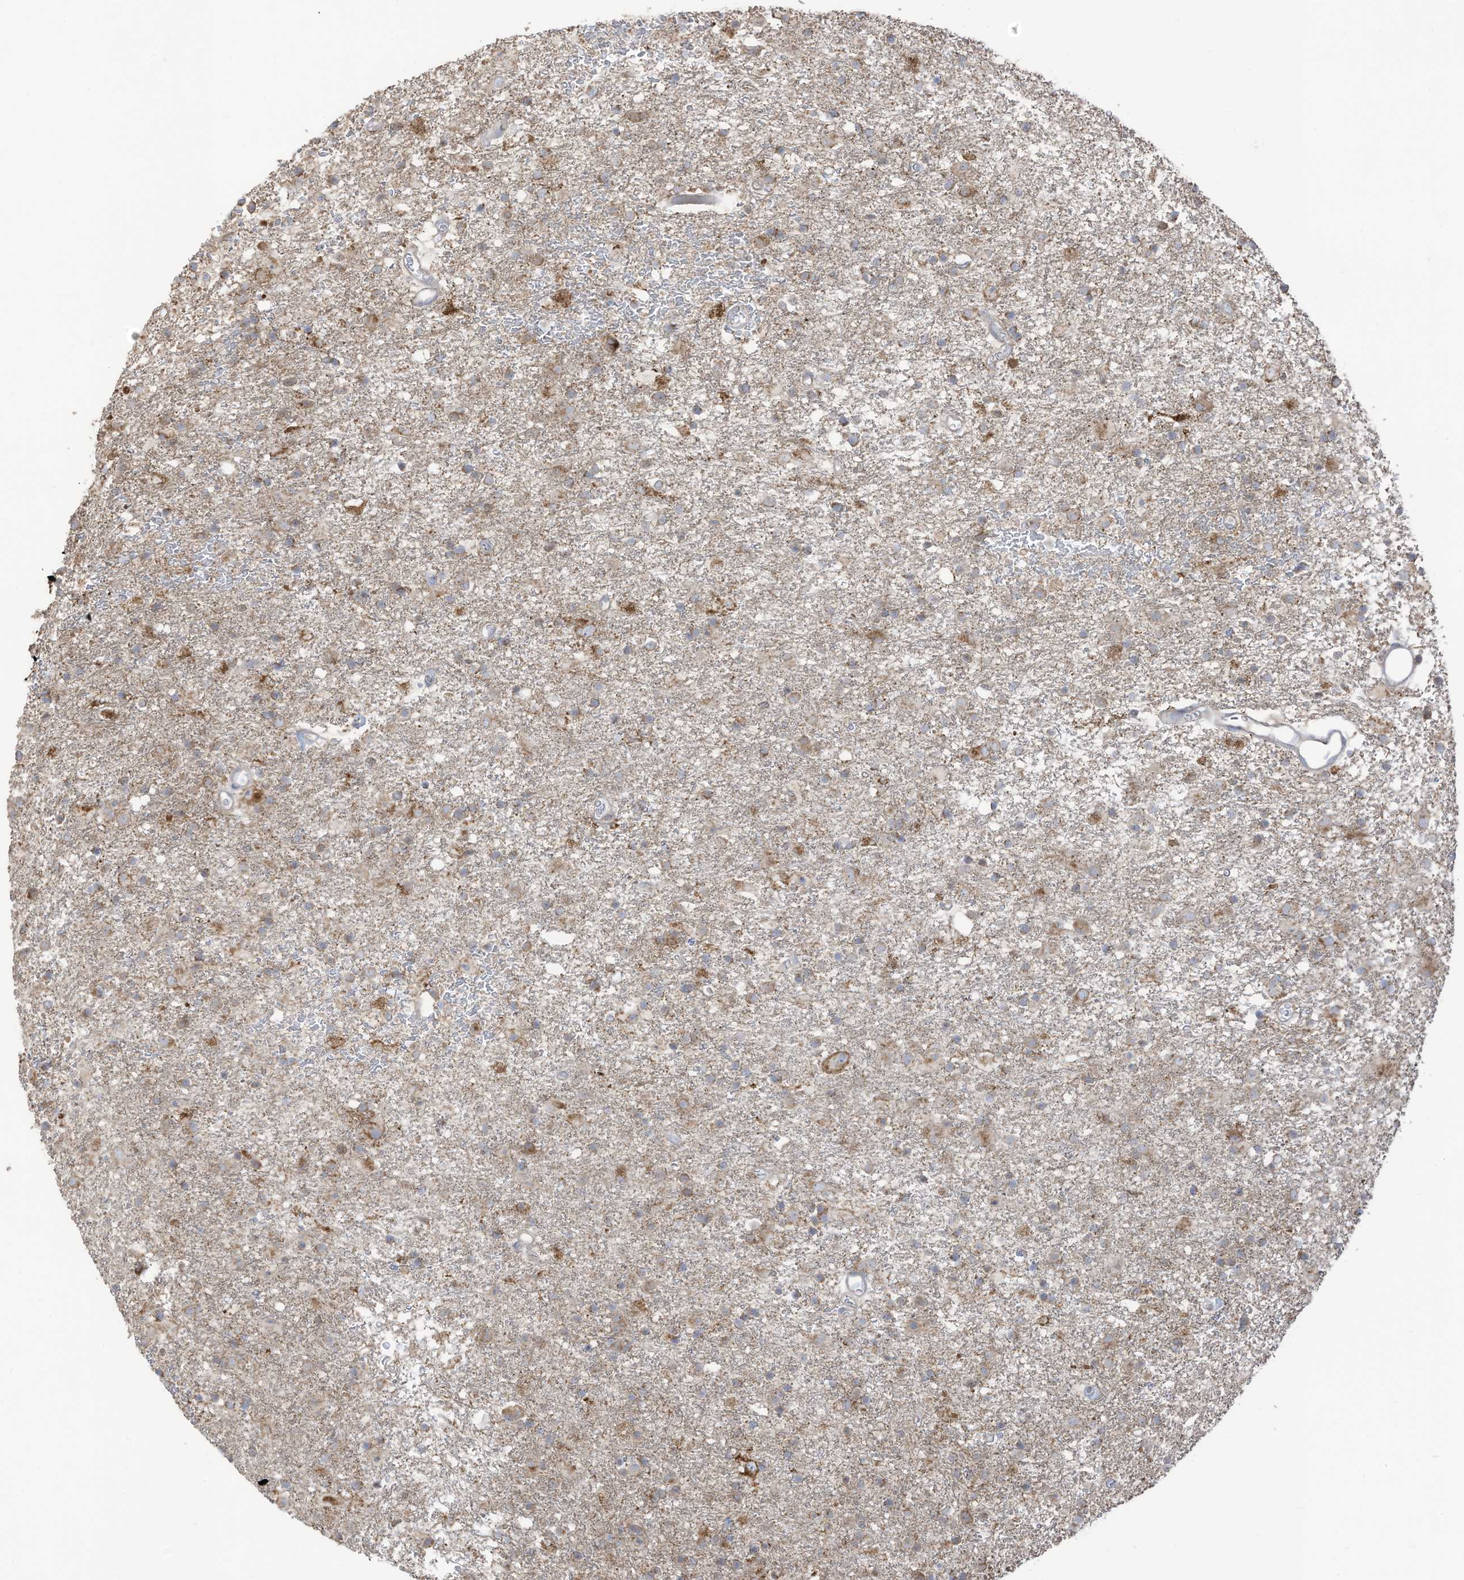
{"staining": {"intensity": "weak", "quantity": "25%-75%", "location": "cytoplasmic/membranous"}, "tissue": "glioma", "cell_type": "Tumor cells", "image_type": "cancer", "snomed": [{"axis": "morphology", "description": "Glioma, malignant, Low grade"}, {"axis": "topography", "description": "Brain"}], "caption": "About 25%-75% of tumor cells in human glioma demonstrate weak cytoplasmic/membranous protein positivity as visualized by brown immunohistochemical staining.", "gene": "CGAS", "patient": {"sex": "male", "age": 65}}